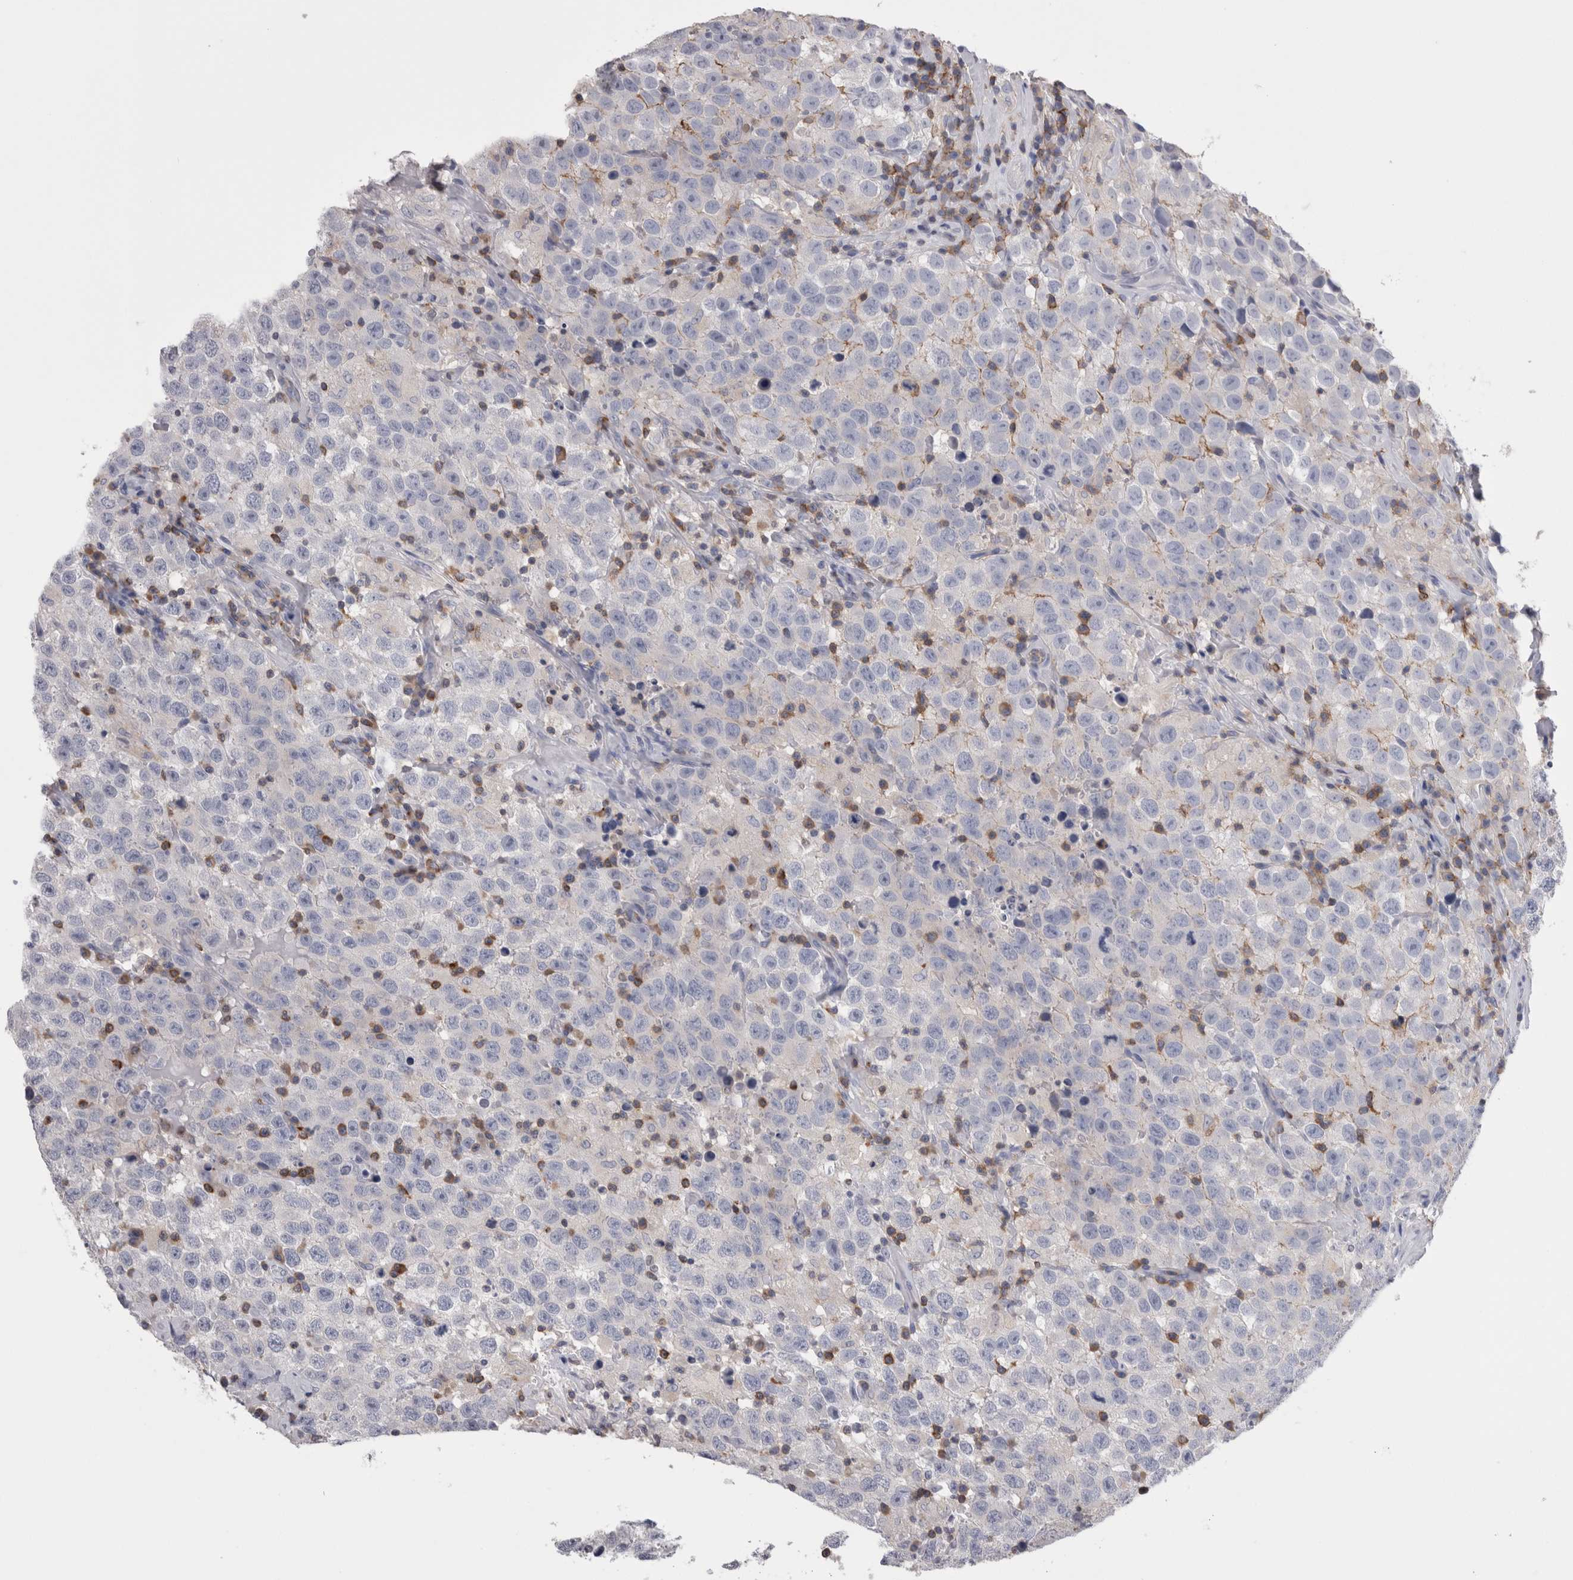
{"staining": {"intensity": "negative", "quantity": "none", "location": "none"}, "tissue": "testis cancer", "cell_type": "Tumor cells", "image_type": "cancer", "snomed": [{"axis": "morphology", "description": "Seminoma, NOS"}, {"axis": "topography", "description": "Testis"}], "caption": "Immunohistochemistry (IHC) of testis cancer exhibits no expression in tumor cells.", "gene": "DCTN6", "patient": {"sex": "male", "age": 41}}